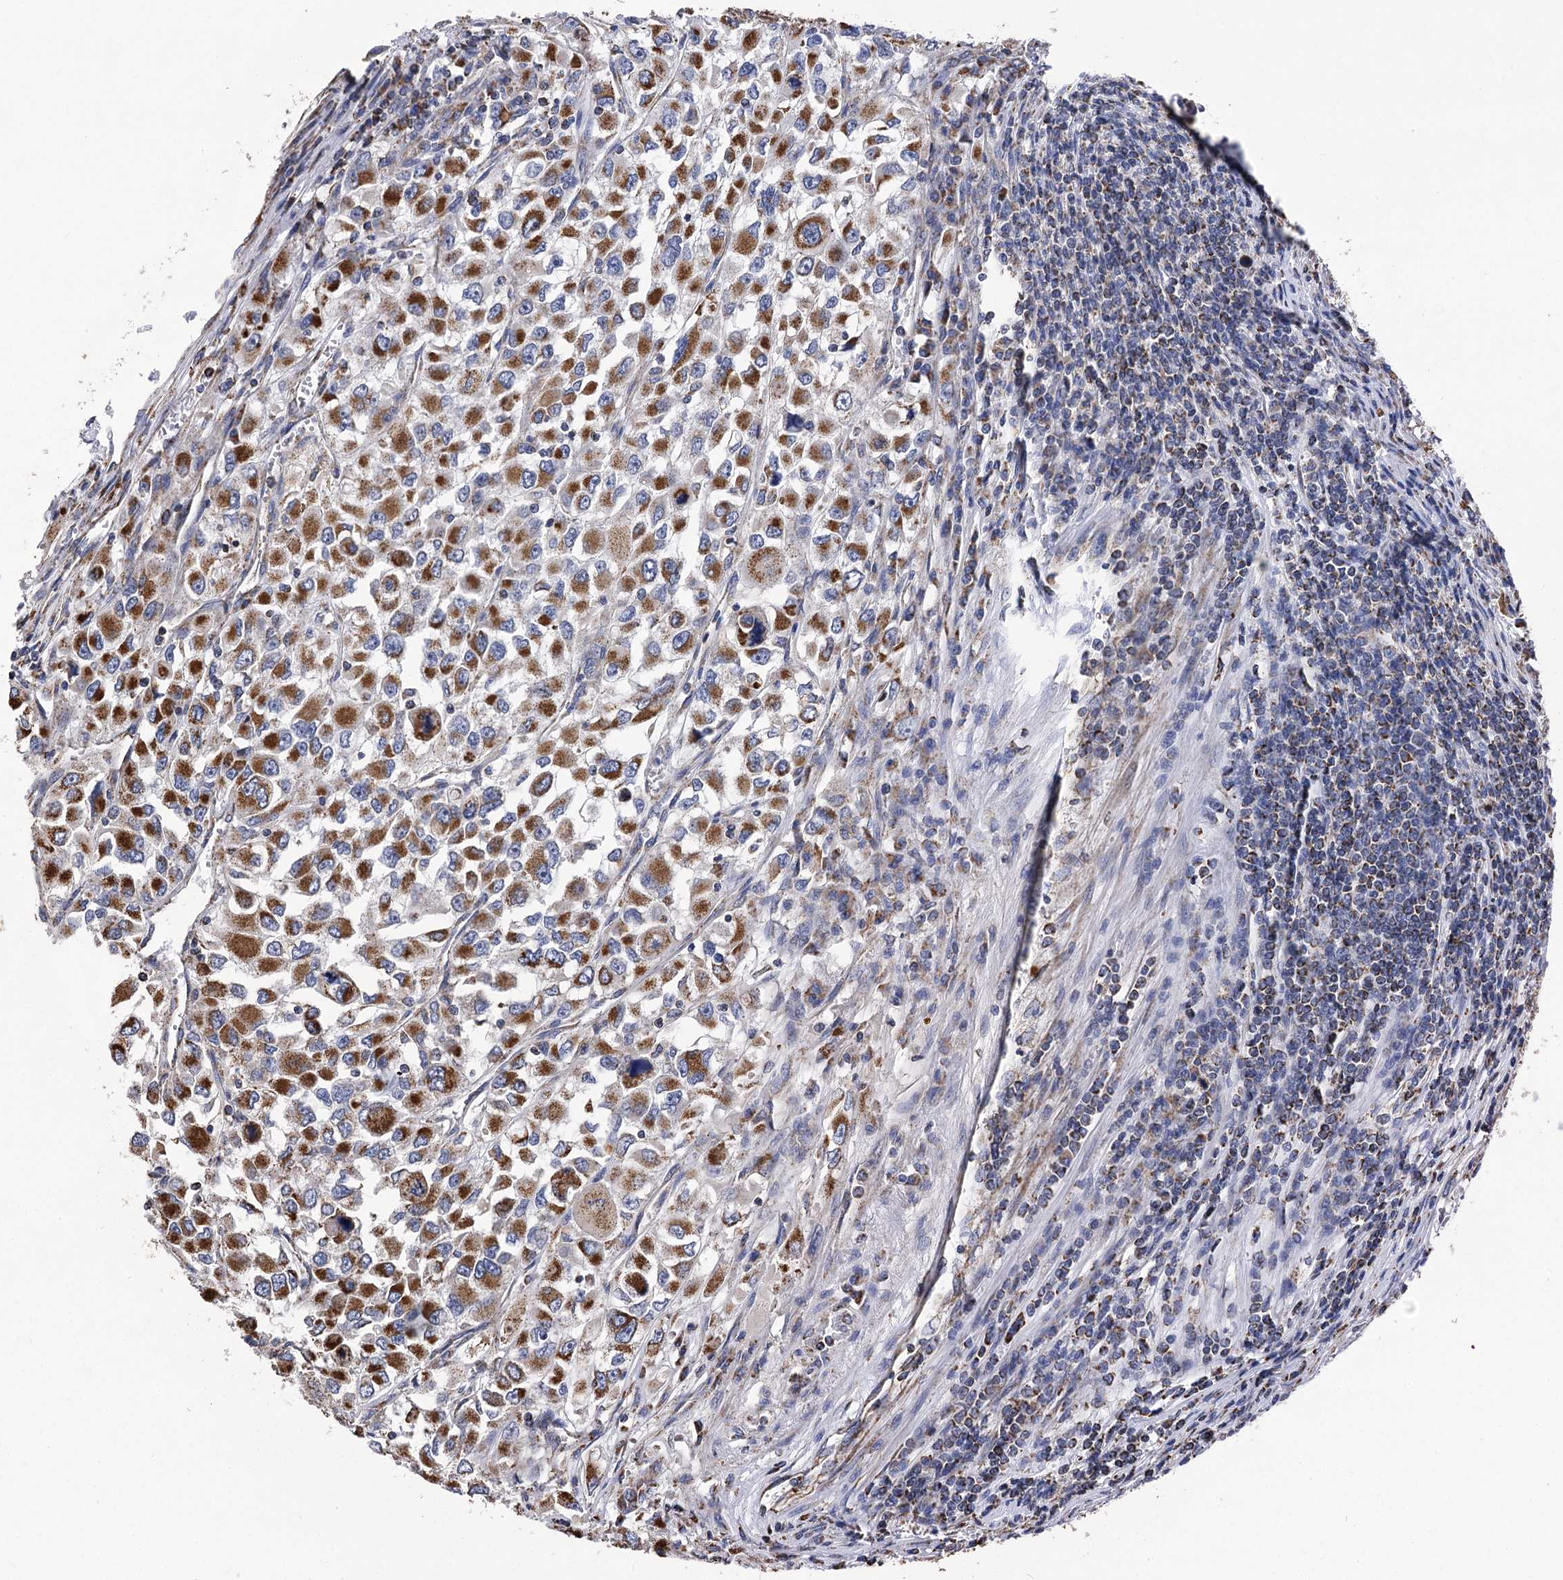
{"staining": {"intensity": "strong", "quantity": ">75%", "location": "cytoplasmic/membranous"}, "tissue": "renal cancer", "cell_type": "Tumor cells", "image_type": "cancer", "snomed": [{"axis": "morphology", "description": "Adenocarcinoma, NOS"}, {"axis": "topography", "description": "Kidney"}], "caption": "Immunohistochemical staining of human adenocarcinoma (renal) demonstrates strong cytoplasmic/membranous protein staining in approximately >75% of tumor cells.", "gene": "CCDC73", "patient": {"sex": "female", "age": 52}}